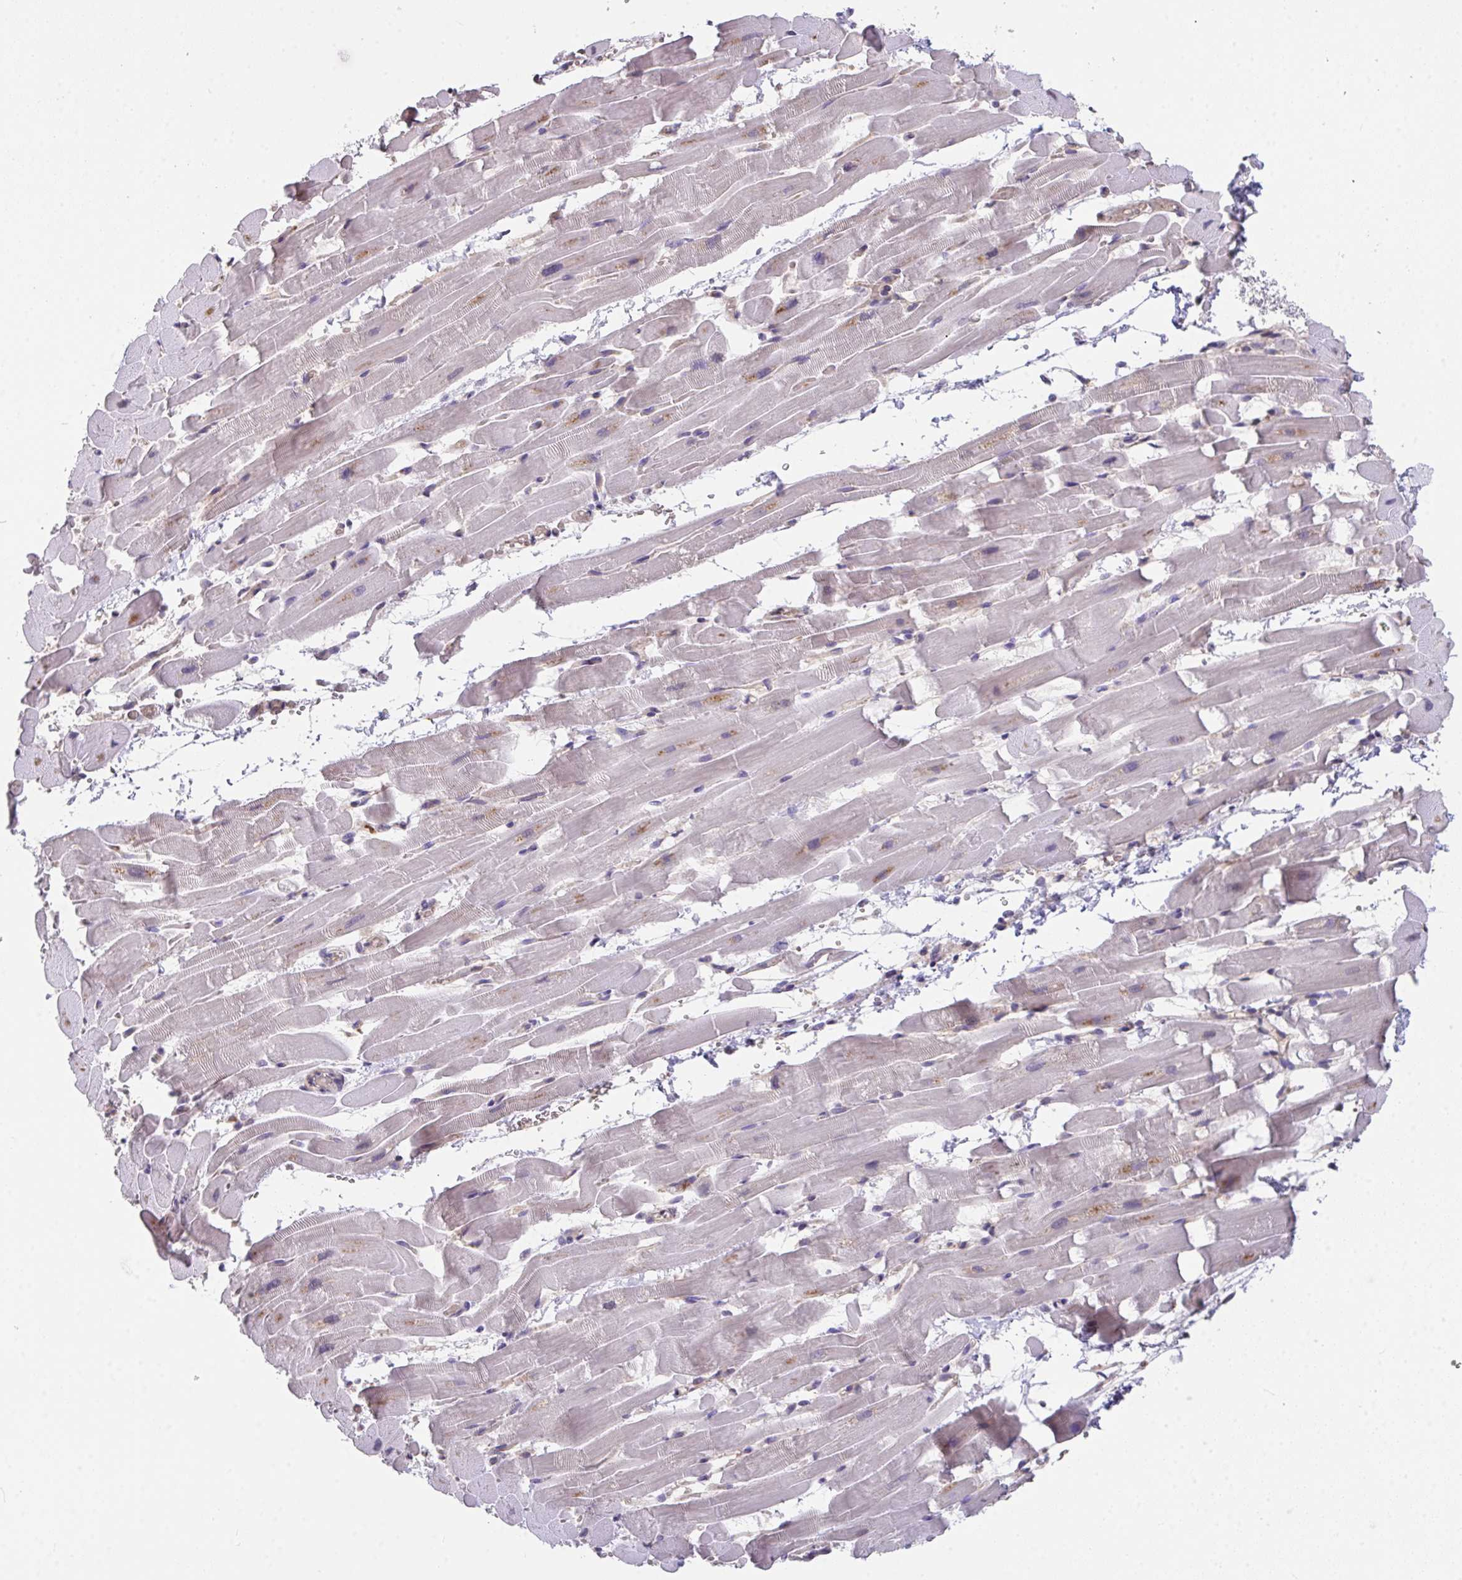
{"staining": {"intensity": "moderate", "quantity": "<25%", "location": "cytoplasmic/membranous"}, "tissue": "heart muscle", "cell_type": "Cardiomyocytes", "image_type": "normal", "snomed": [{"axis": "morphology", "description": "Normal tissue, NOS"}, {"axis": "topography", "description": "Heart"}], "caption": "A low amount of moderate cytoplasmic/membranous expression is seen in about <25% of cardiomyocytes in benign heart muscle. Using DAB (brown) and hematoxylin (blue) stains, captured at high magnification using brightfield microscopy.", "gene": "GLTPD2", "patient": {"sex": "male", "age": 37}}